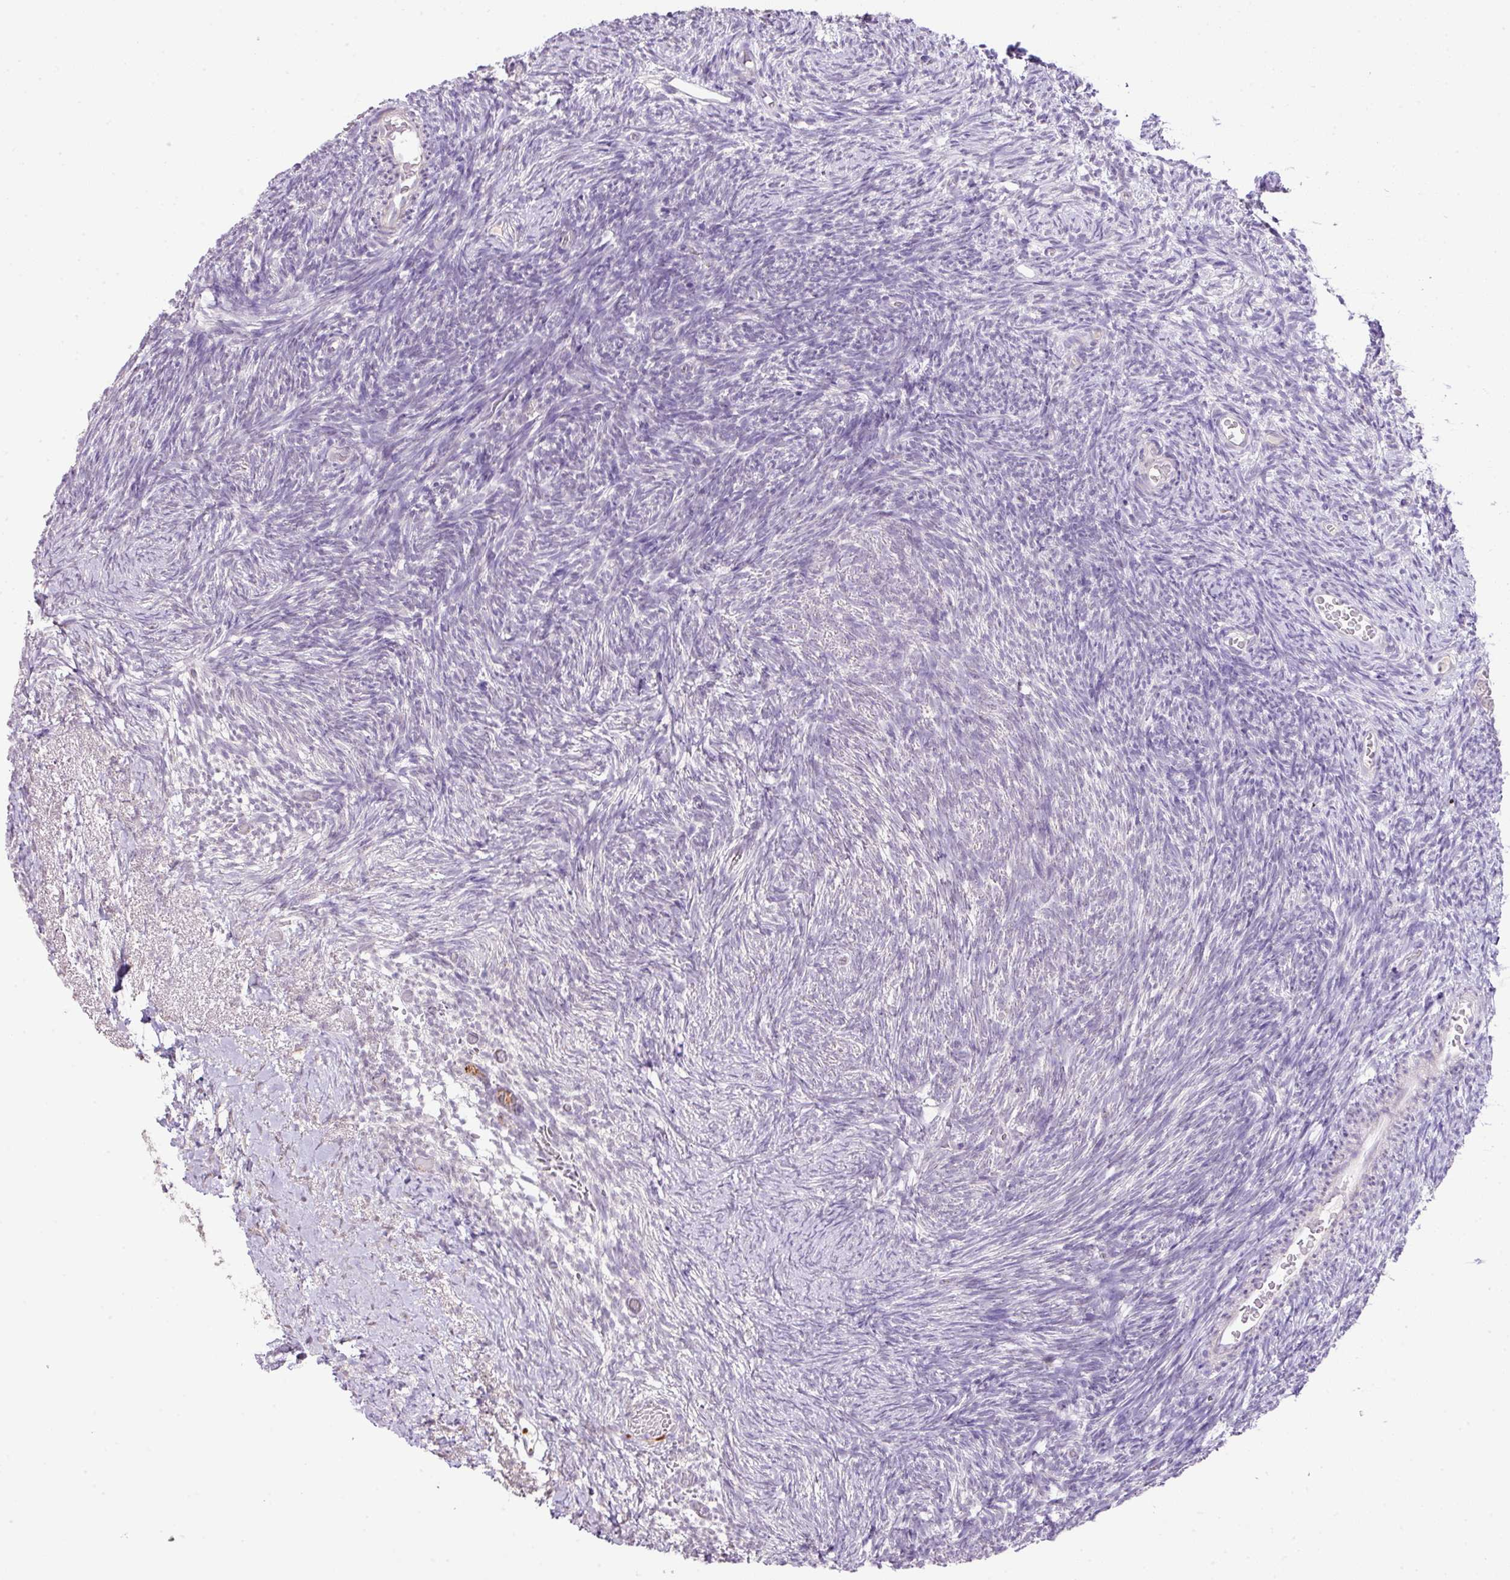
{"staining": {"intensity": "negative", "quantity": "none", "location": "none"}, "tissue": "ovary", "cell_type": "Follicle cells", "image_type": "normal", "snomed": [{"axis": "morphology", "description": "Normal tissue, NOS"}, {"axis": "topography", "description": "Ovary"}], "caption": "IHC of benign ovary reveals no positivity in follicle cells.", "gene": "DIP2A", "patient": {"sex": "female", "age": 39}}